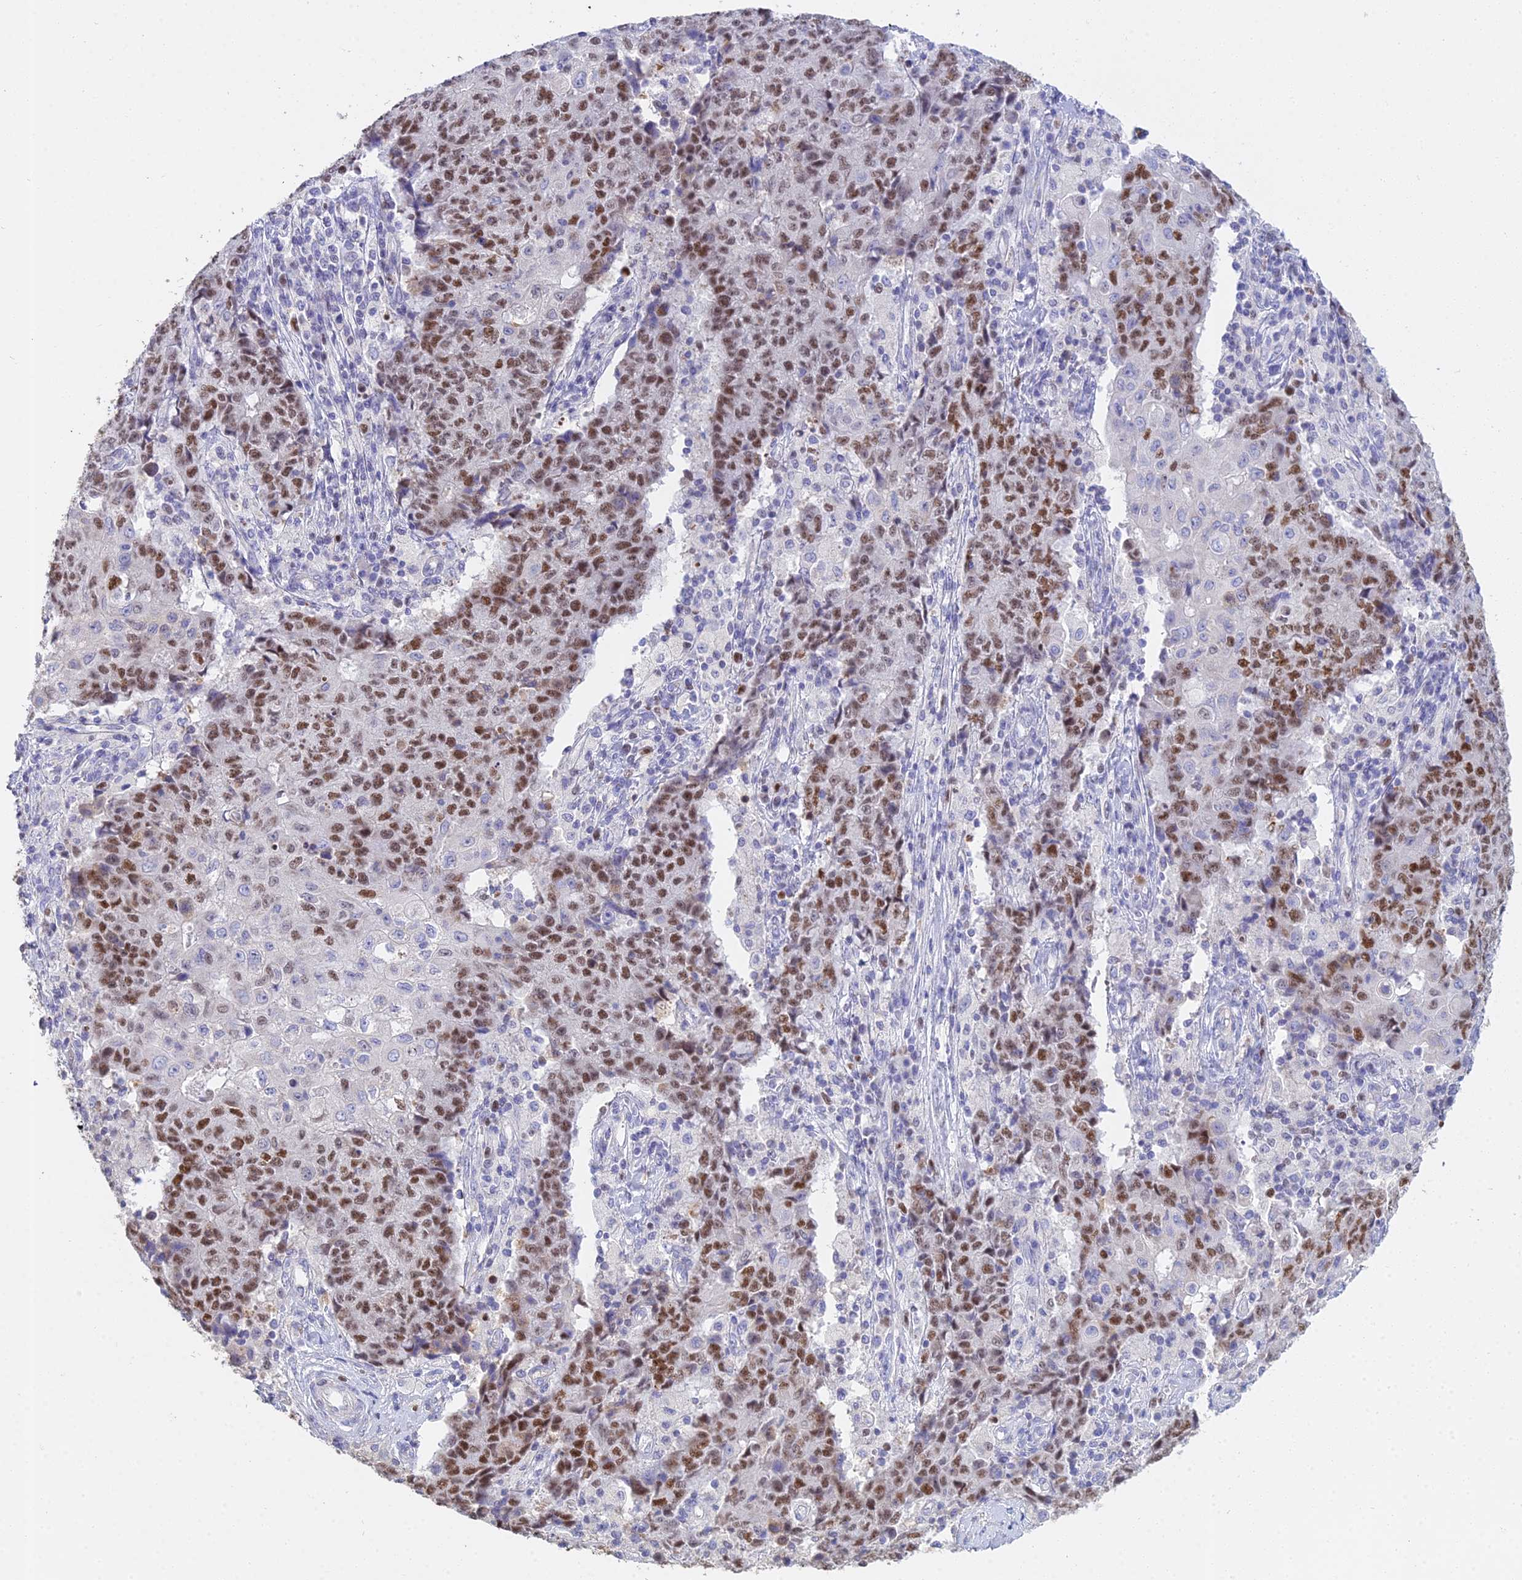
{"staining": {"intensity": "strong", "quantity": "25%-75%", "location": "nuclear"}, "tissue": "ovarian cancer", "cell_type": "Tumor cells", "image_type": "cancer", "snomed": [{"axis": "morphology", "description": "Carcinoma, endometroid"}, {"axis": "topography", "description": "Ovary"}], "caption": "Tumor cells reveal high levels of strong nuclear positivity in about 25%-75% of cells in ovarian cancer. Nuclei are stained in blue.", "gene": "MCM2", "patient": {"sex": "female", "age": 42}}